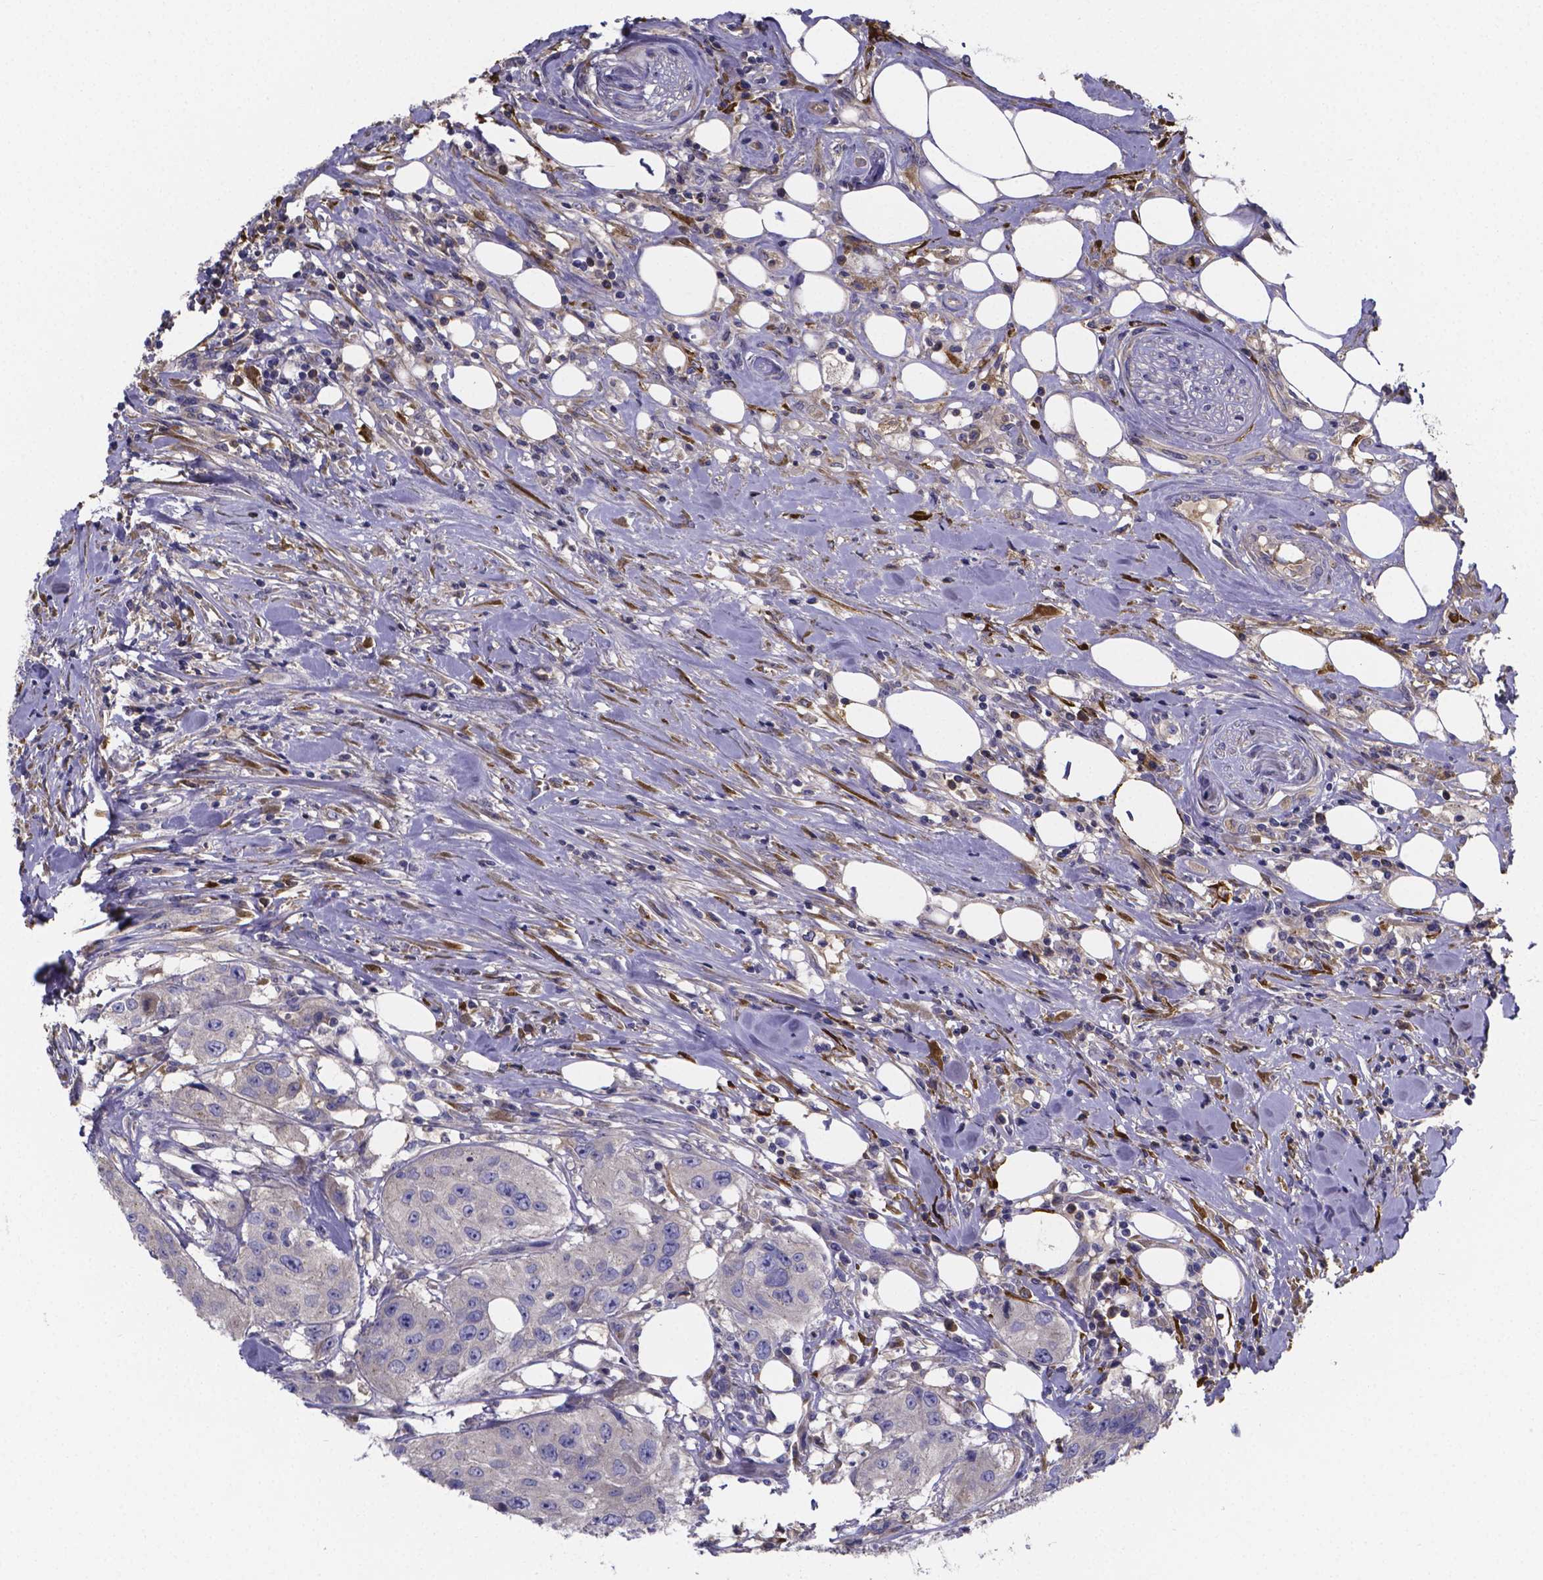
{"staining": {"intensity": "negative", "quantity": "none", "location": "none"}, "tissue": "urothelial cancer", "cell_type": "Tumor cells", "image_type": "cancer", "snomed": [{"axis": "morphology", "description": "Urothelial carcinoma, High grade"}, {"axis": "topography", "description": "Urinary bladder"}], "caption": "The IHC micrograph has no significant staining in tumor cells of urothelial cancer tissue.", "gene": "SFRP4", "patient": {"sex": "male", "age": 79}}